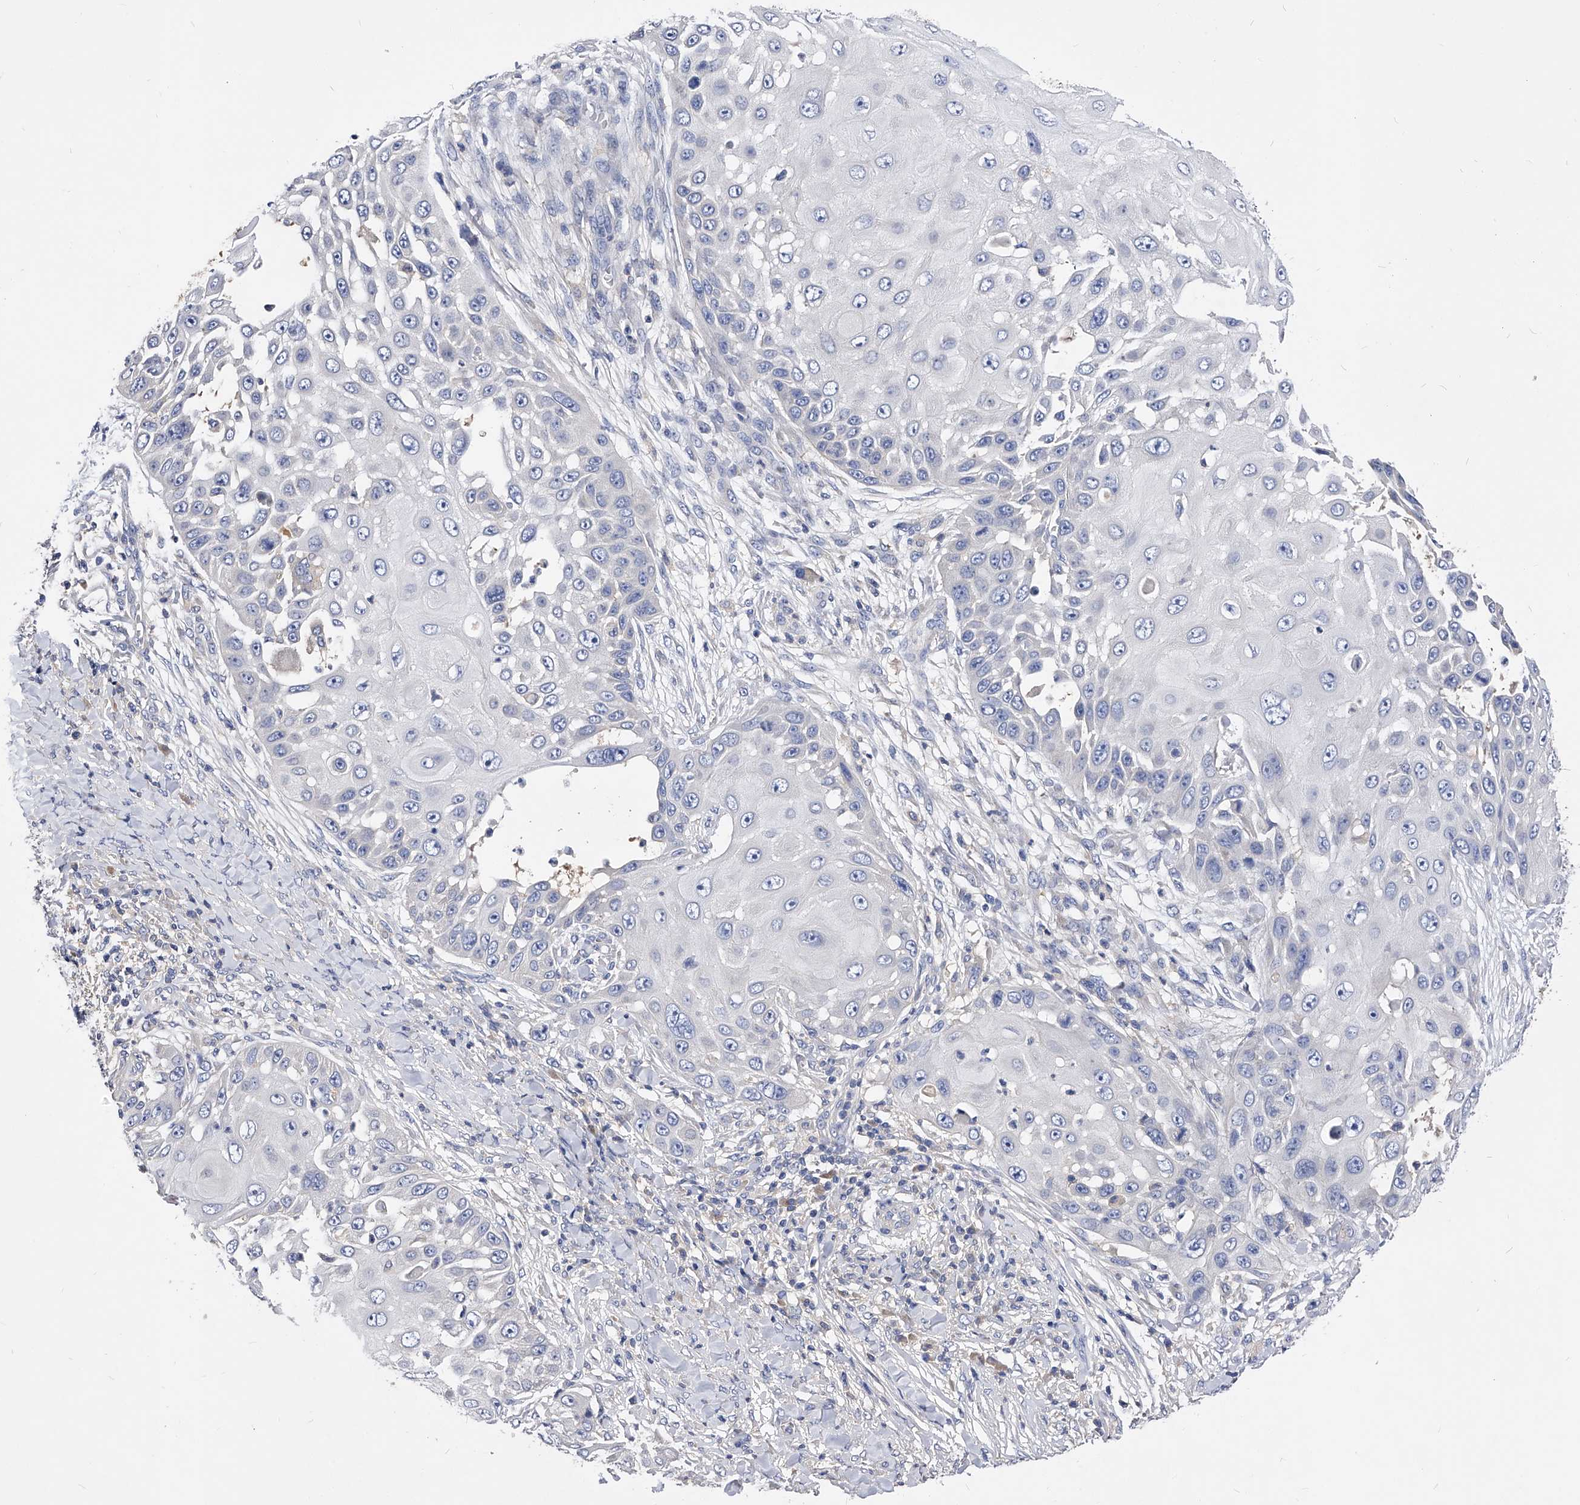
{"staining": {"intensity": "negative", "quantity": "none", "location": "none"}, "tissue": "skin cancer", "cell_type": "Tumor cells", "image_type": "cancer", "snomed": [{"axis": "morphology", "description": "Squamous cell carcinoma, NOS"}, {"axis": "topography", "description": "Skin"}], "caption": "IHC histopathology image of skin squamous cell carcinoma stained for a protein (brown), which reveals no positivity in tumor cells.", "gene": "APEH", "patient": {"sex": "female", "age": 44}}